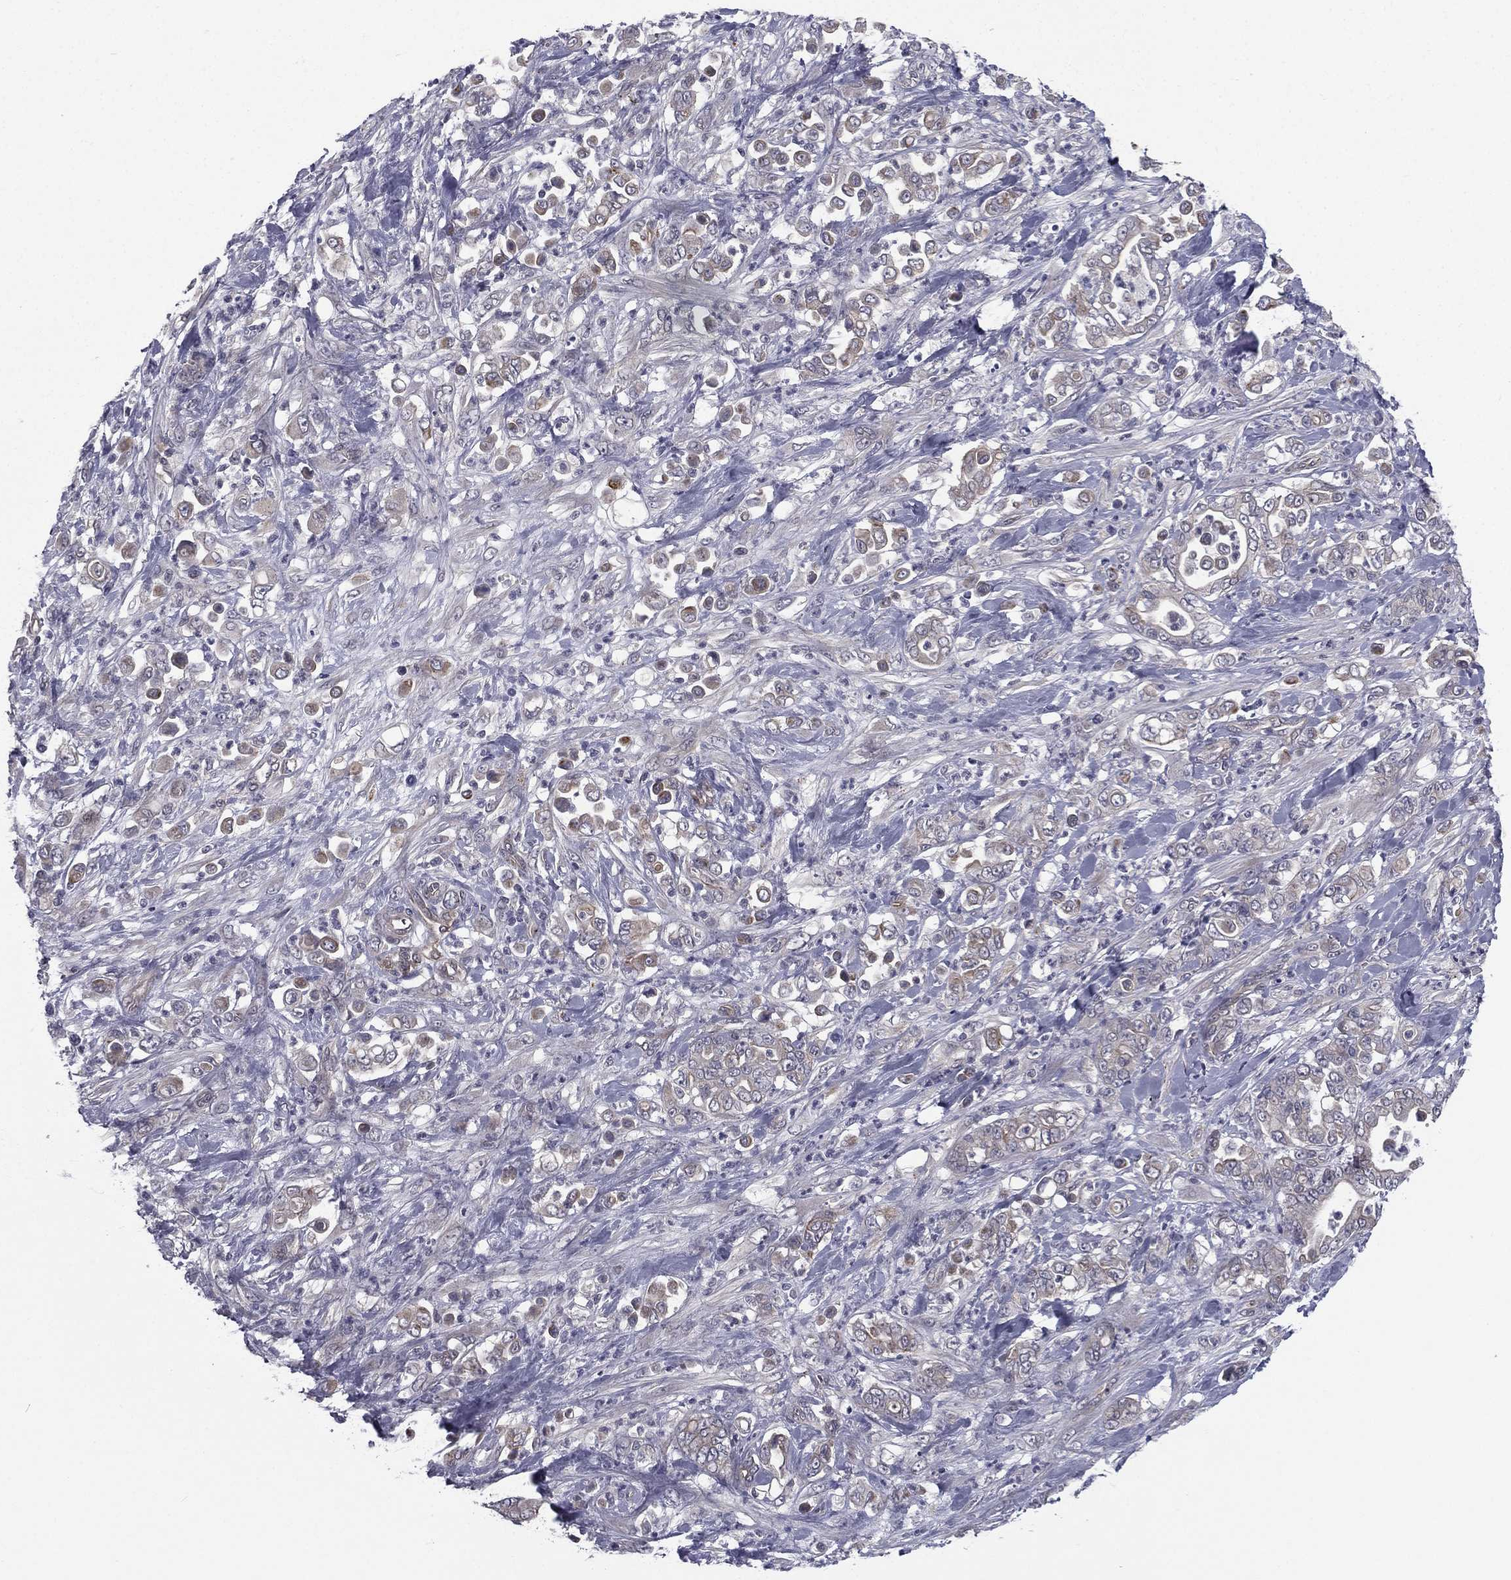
{"staining": {"intensity": "weak", "quantity": "<25%", "location": "cytoplasmic/membranous"}, "tissue": "stomach cancer", "cell_type": "Tumor cells", "image_type": "cancer", "snomed": [{"axis": "morphology", "description": "Adenocarcinoma, NOS"}, {"axis": "topography", "description": "Stomach"}], "caption": "An image of human stomach adenocarcinoma is negative for staining in tumor cells.", "gene": "ACTRT2", "patient": {"sex": "female", "age": 79}}